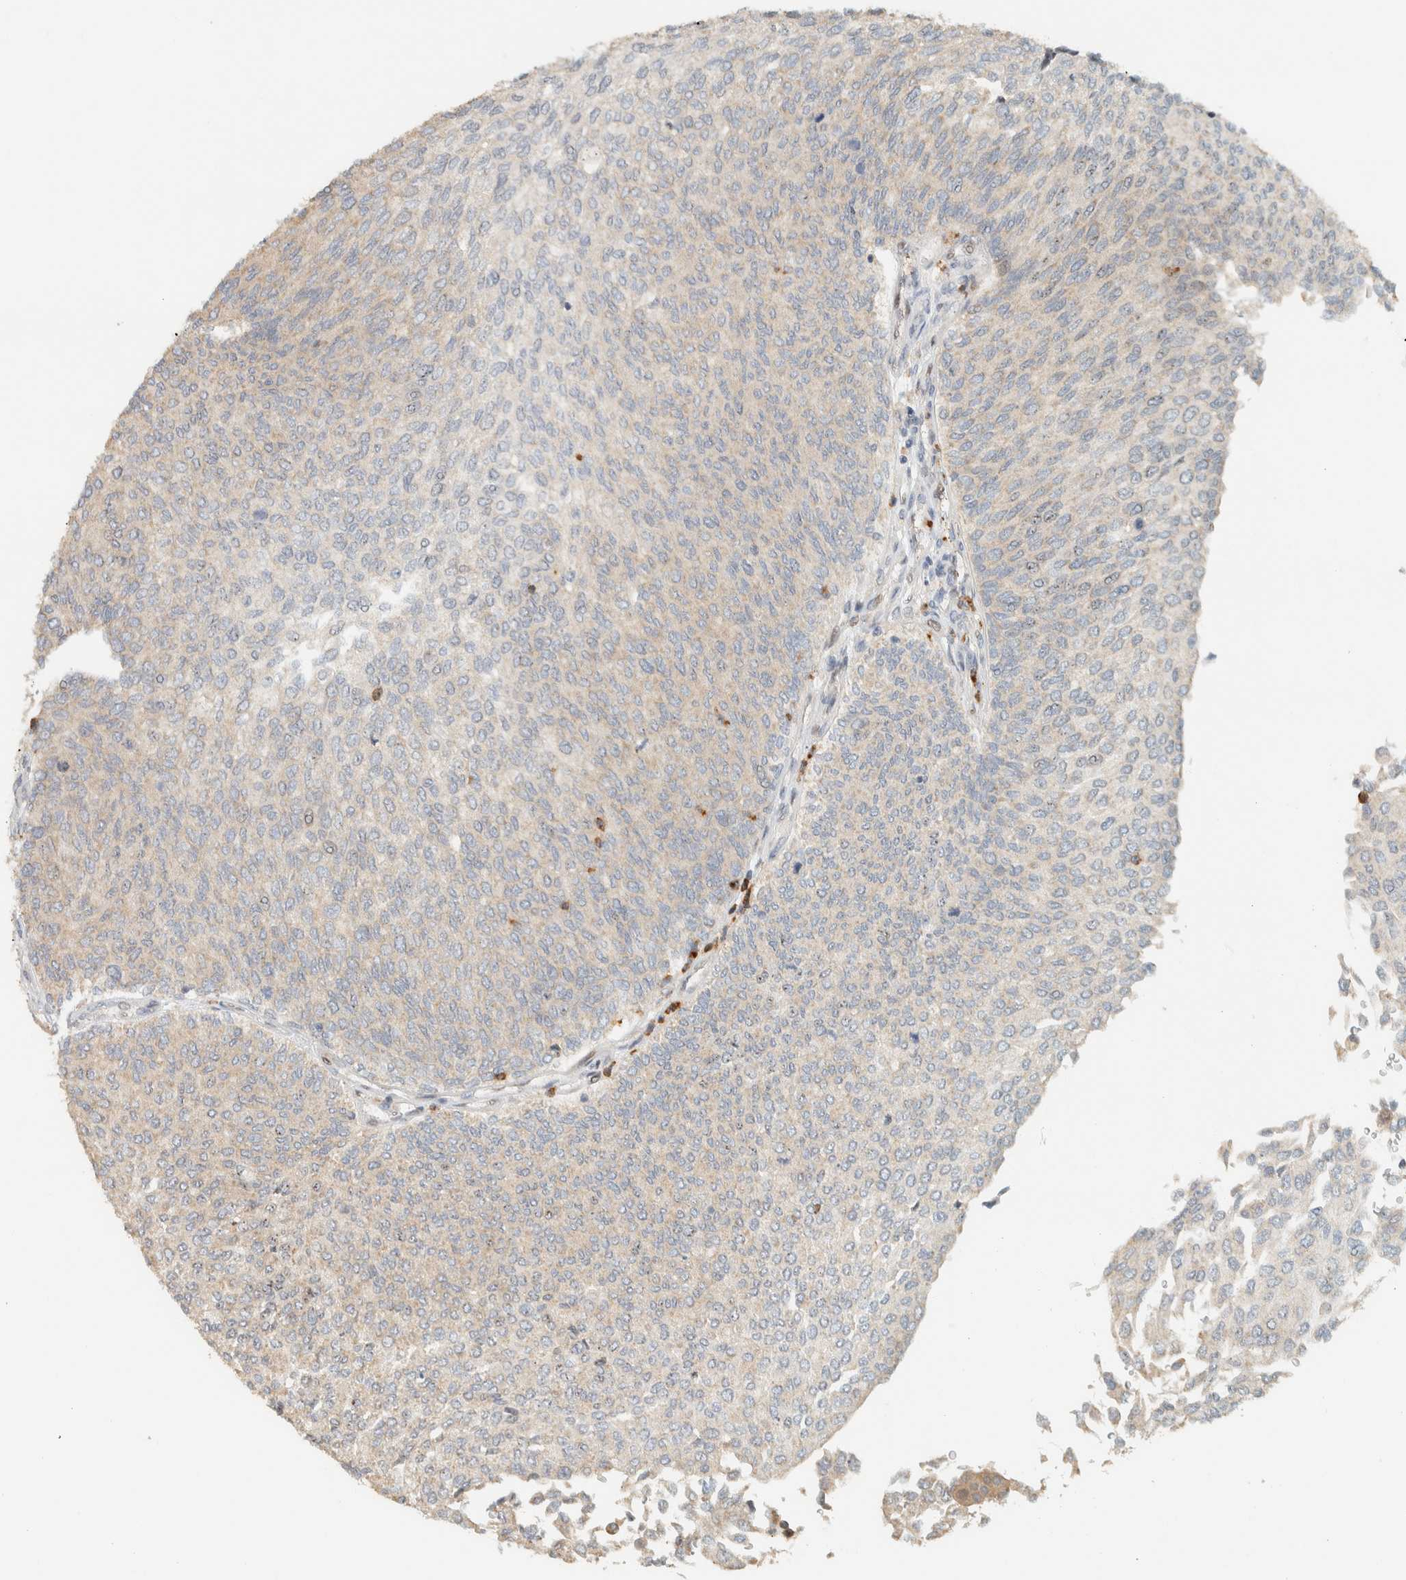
{"staining": {"intensity": "weak", "quantity": "<25%", "location": "cytoplasmic/membranous"}, "tissue": "urothelial cancer", "cell_type": "Tumor cells", "image_type": "cancer", "snomed": [{"axis": "morphology", "description": "Urothelial carcinoma, Low grade"}, {"axis": "topography", "description": "Urinary bladder"}], "caption": "Tumor cells are negative for protein expression in human urothelial cancer.", "gene": "CCDC171", "patient": {"sex": "female", "age": 79}}